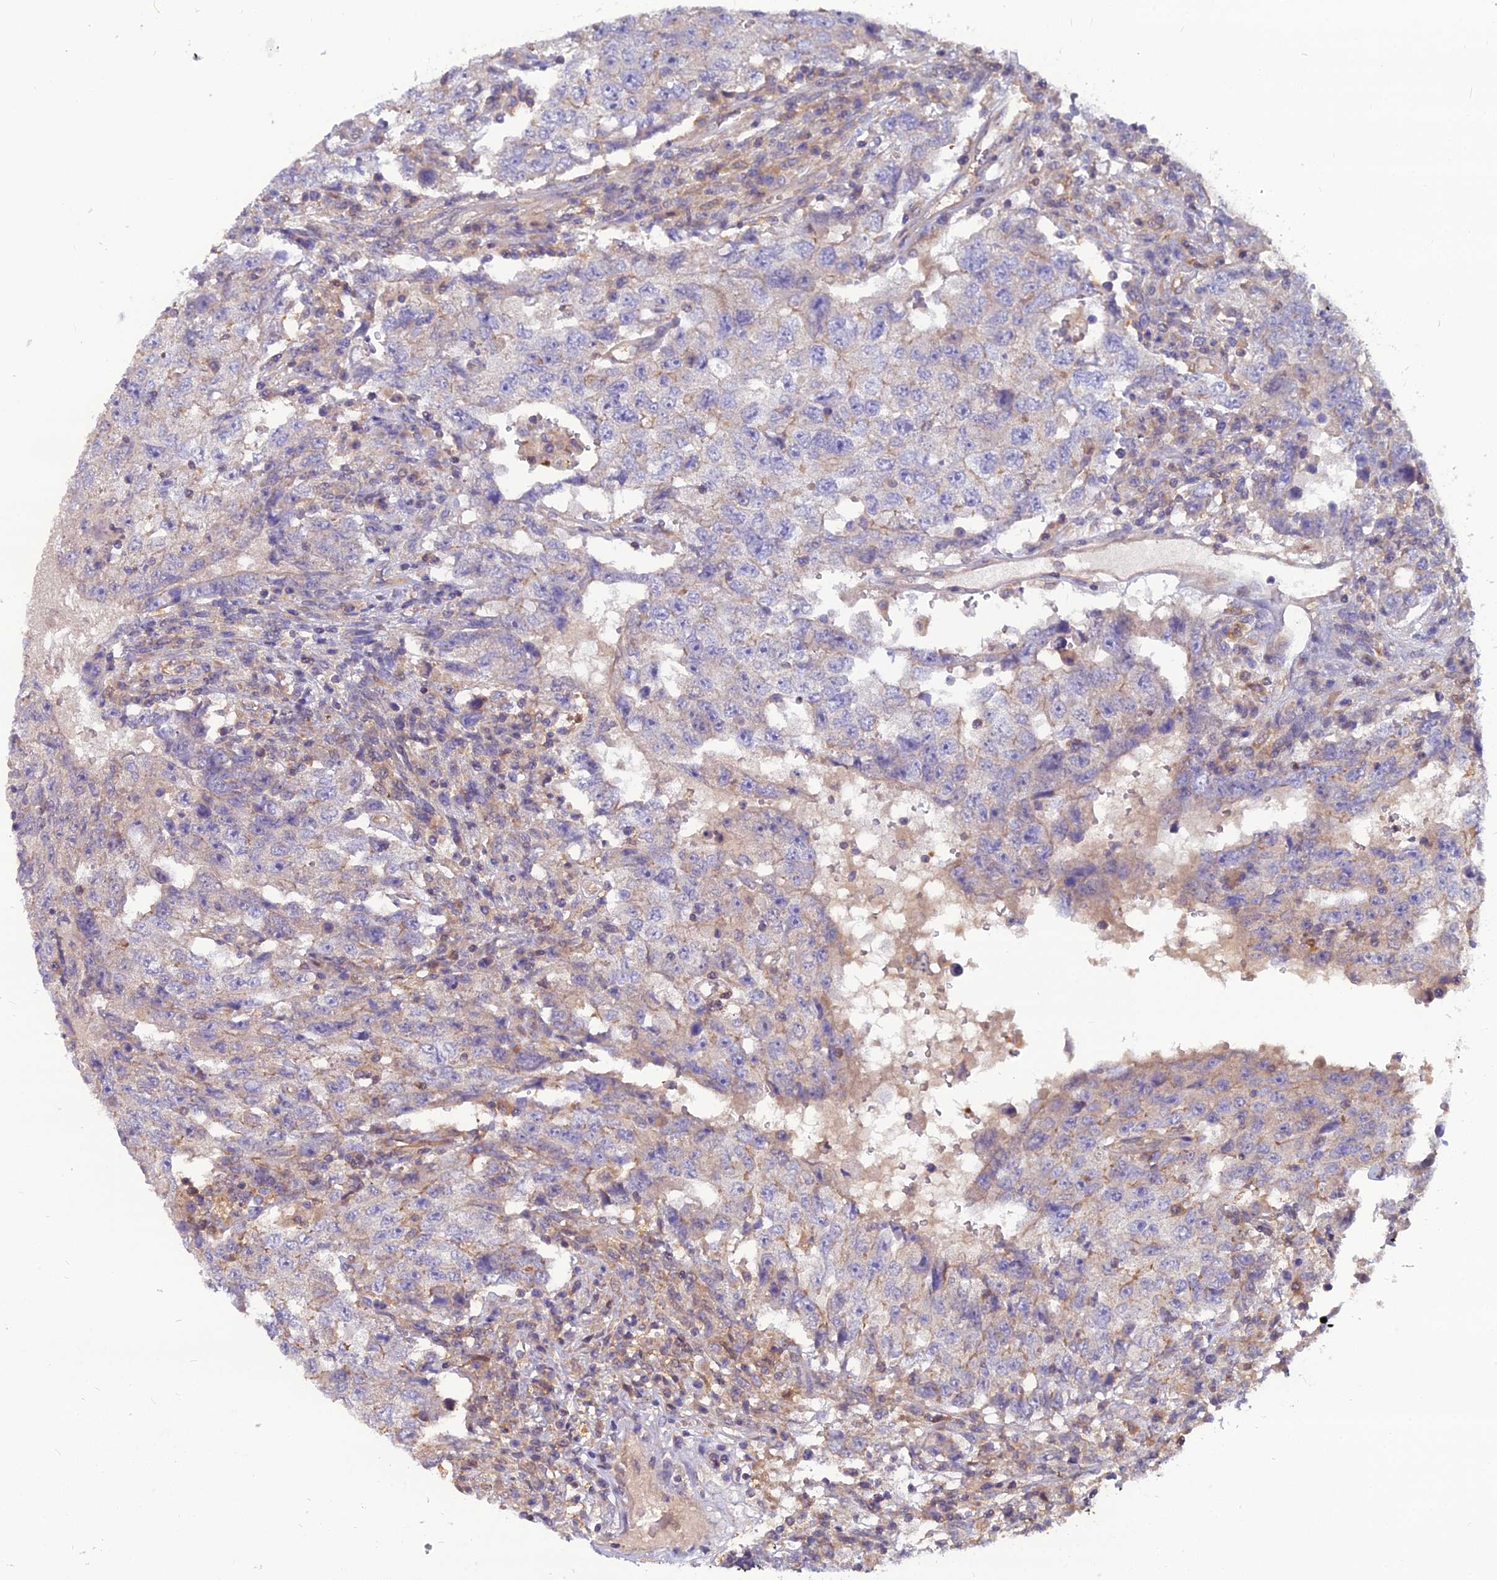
{"staining": {"intensity": "weak", "quantity": "<25%", "location": "cytoplasmic/membranous"}, "tissue": "testis cancer", "cell_type": "Tumor cells", "image_type": "cancer", "snomed": [{"axis": "morphology", "description": "Carcinoma, Embryonal, NOS"}, {"axis": "topography", "description": "Testis"}], "caption": "This photomicrograph is of testis cancer stained with immunohistochemistry to label a protein in brown with the nuclei are counter-stained blue. There is no staining in tumor cells.", "gene": "MVD", "patient": {"sex": "male", "age": 26}}